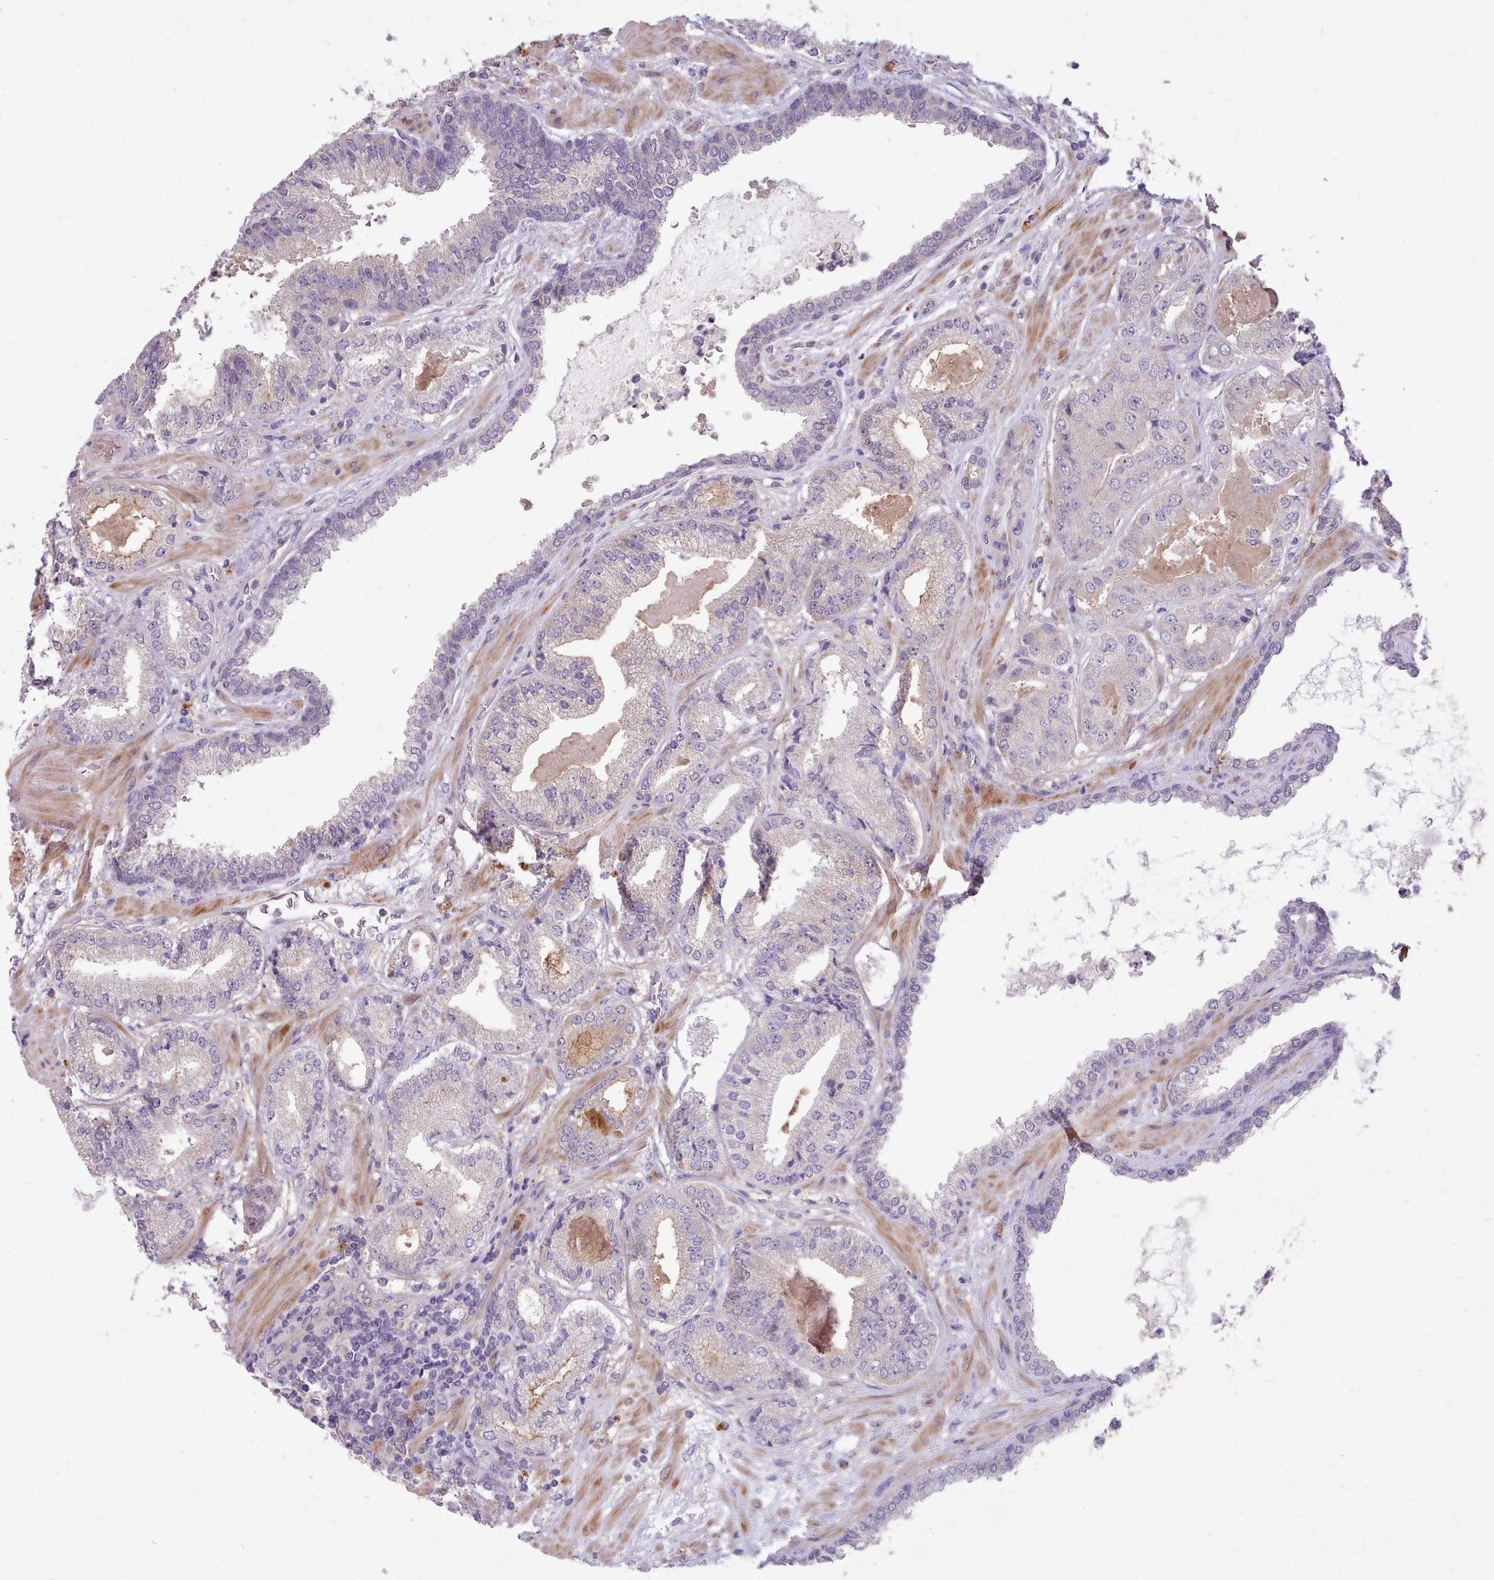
{"staining": {"intensity": "negative", "quantity": "none", "location": "none"}, "tissue": "prostate cancer", "cell_type": "Tumor cells", "image_type": "cancer", "snomed": [{"axis": "morphology", "description": "Adenocarcinoma, High grade"}, {"axis": "topography", "description": "Prostate"}], "caption": "Immunohistochemistry histopathology image of neoplastic tissue: prostate cancer (high-grade adenocarcinoma) stained with DAB (3,3'-diaminobenzidine) displays no significant protein staining in tumor cells.", "gene": "ZNF607", "patient": {"sex": "male", "age": 63}}